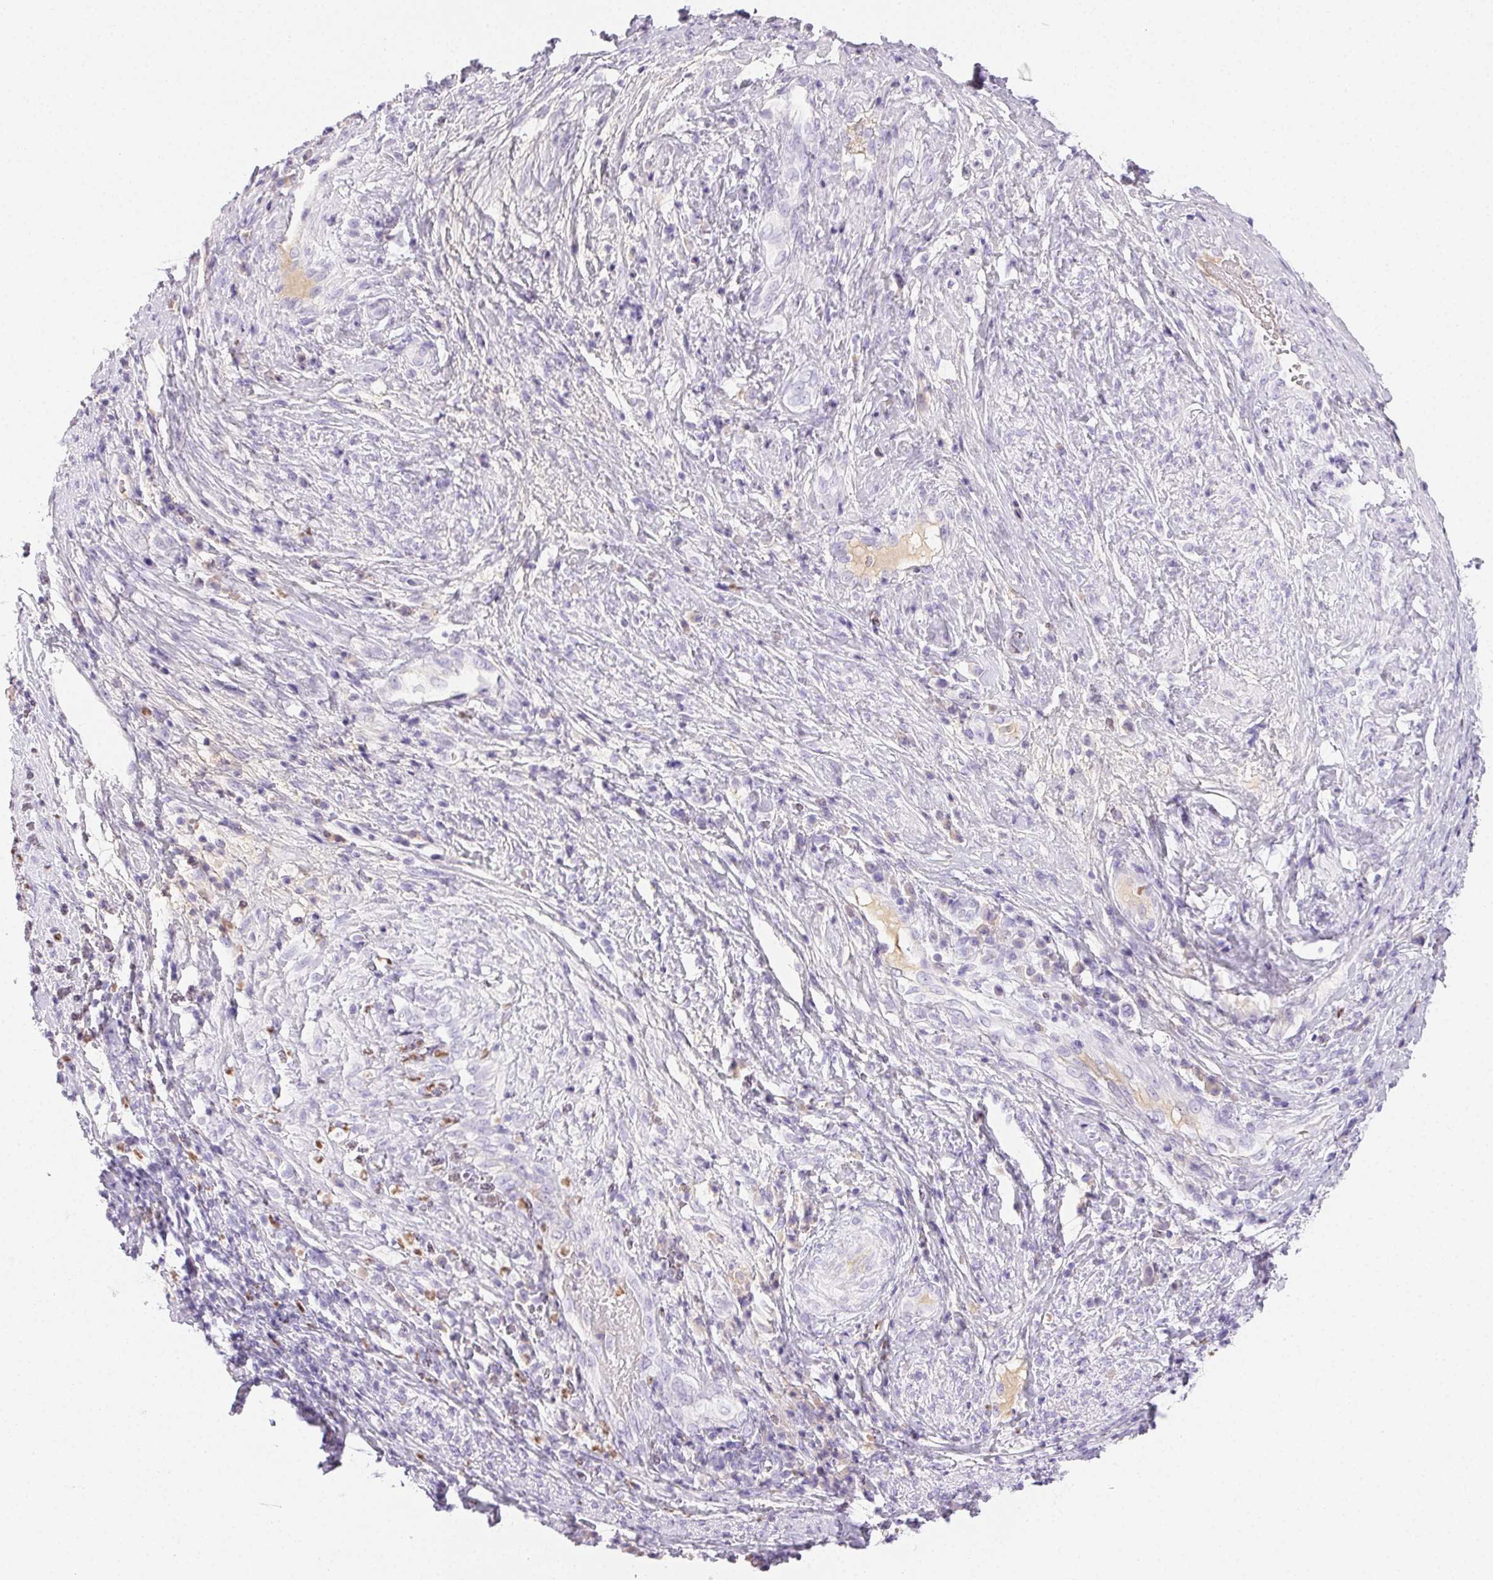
{"staining": {"intensity": "negative", "quantity": "none", "location": "none"}, "tissue": "cervical cancer", "cell_type": "Tumor cells", "image_type": "cancer", "snomed": [{"axis": "morphology", "description": "Squamous cell carcinoma, NOS"}, {"axis": "topography", "description": "Cervix"}], "caption": "A high-resolution histopathology image shows IHC staining of cervical cancer (squamous cell carcinoma), which demonstrates no significant expression in tumor cells.", "gene": "PADI4", "patient": {"sex": "female", "age": 46}}